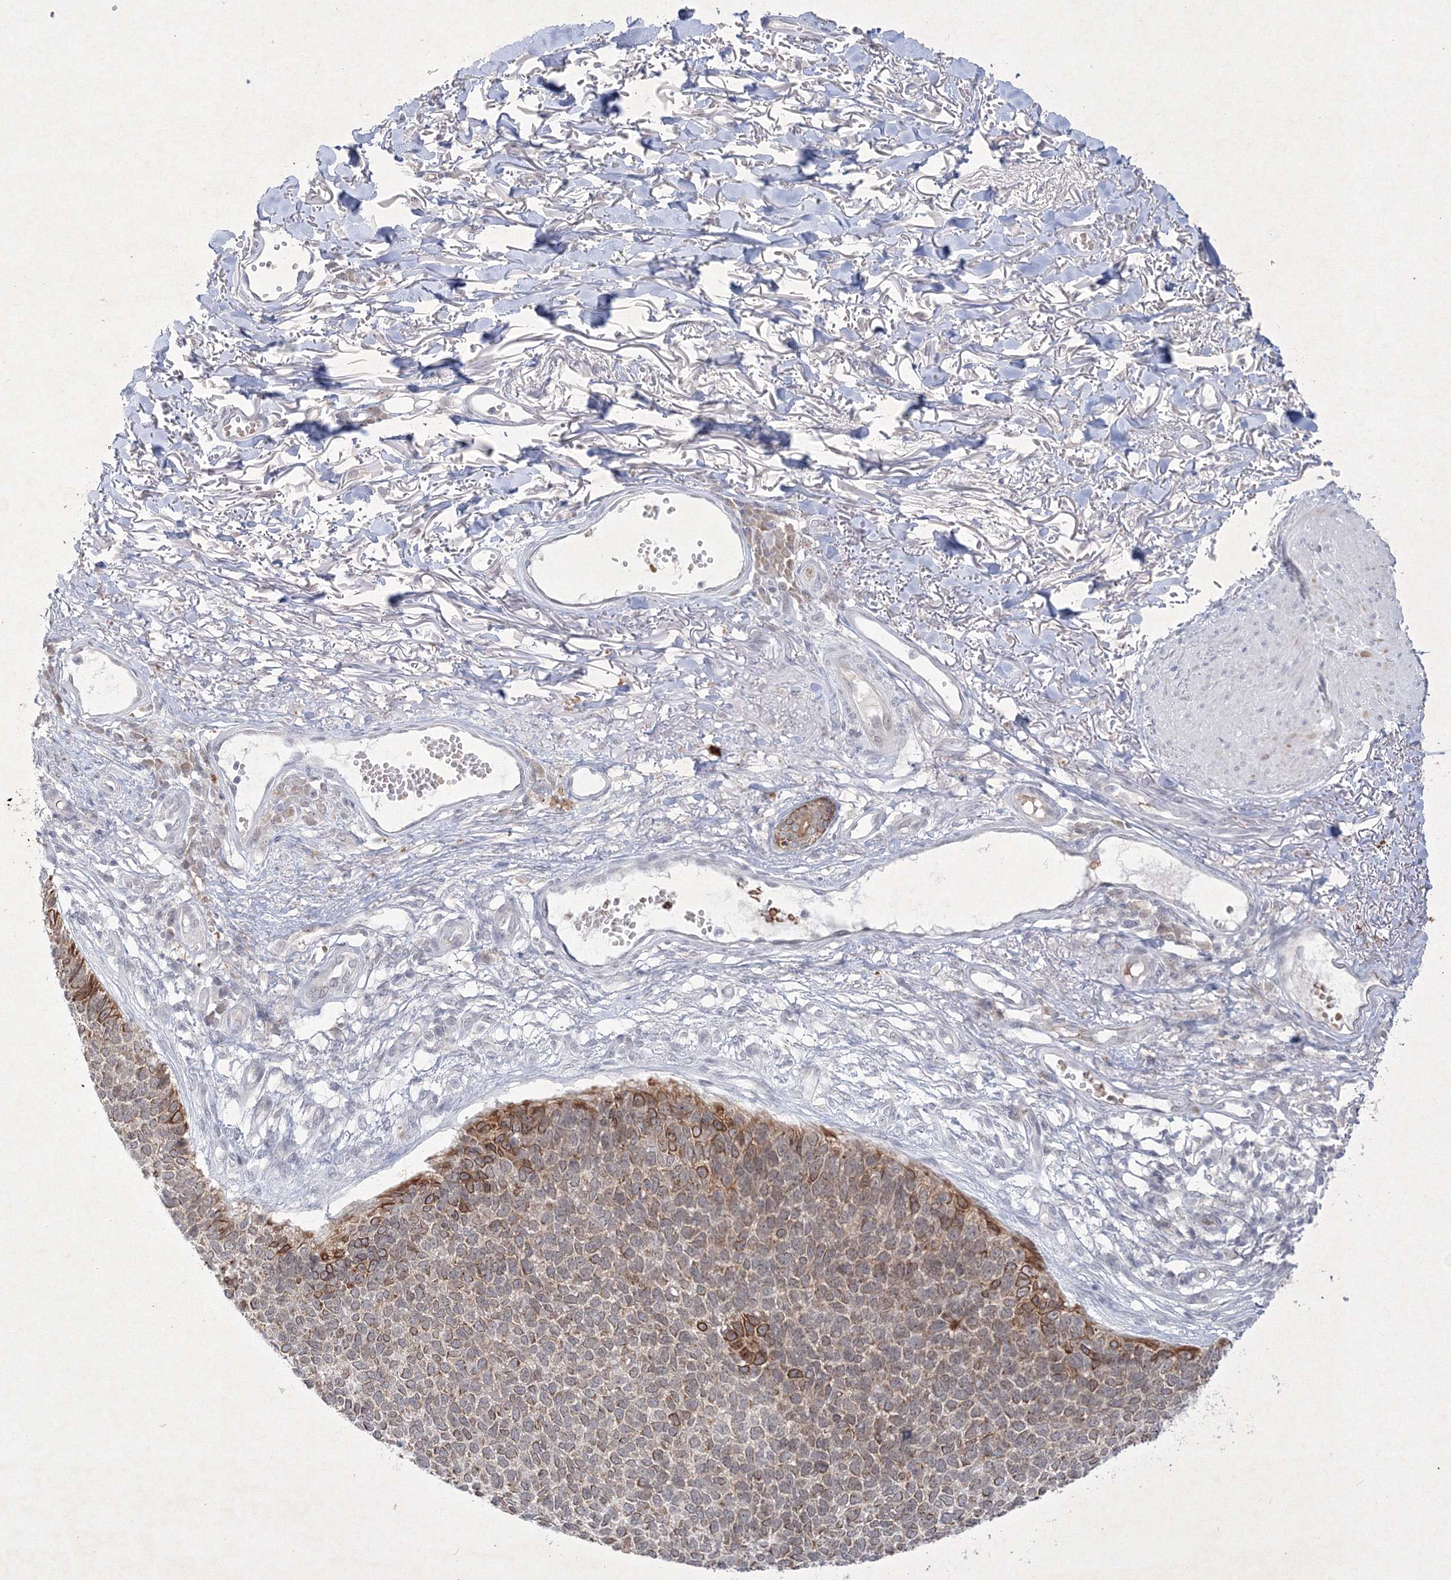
{"staining": {"intensity": "strong", "quantity": "25%-75%", "location": "cytoplasmic/membranous"}, "tissue": "skin cancer", "cell_type": "Tumor cells", "image_type": "cancer", "snomed": [{"axis": "morphology", "description": "Basal cell carcinoma"}, {"axis": "topography", "description": "Skin"}], "caption": "Immunohistochemistry staining of skin basal cell carcinoma, which reveals high levels of strong cytoplasmic/membranous staining in approximately 25%-75% of tumor cells indicating strong cytoplasmic/membranous protein staining. The staining was performed using DAB (3,3'-diaminobenzidine) (brown) for protein detection and nuclei were counterstained in hematoxylin (blue).", "gene": "NXPE3", "patient": {"sex": "female", "age": 84}}